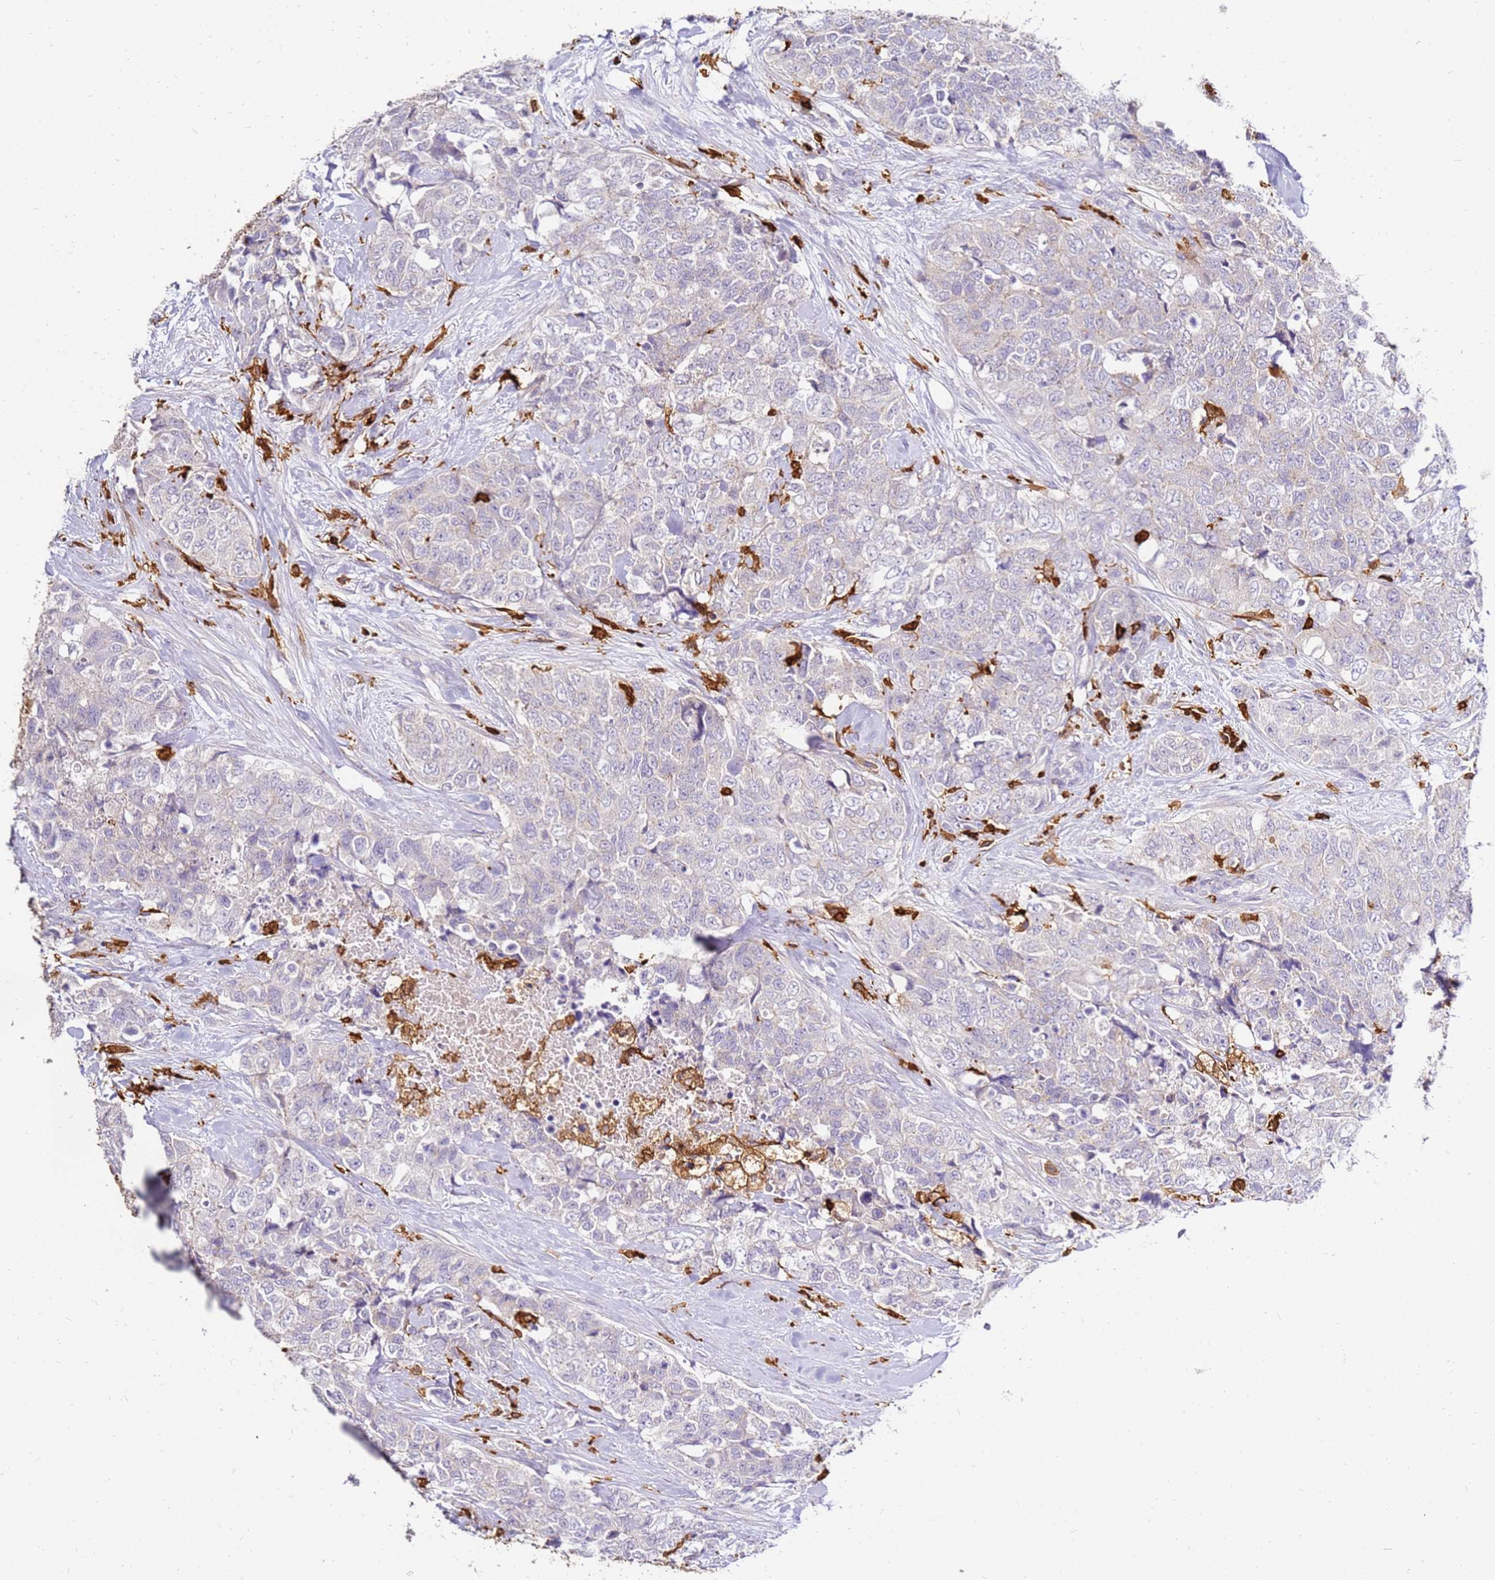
{"staining": {"intensity": "negative", "quantity": "none", "location": "none"}, "tissue": "urothelial cancer", "cell_type": "Tumor cells", "image_type": "cancer", "snomed": [{"axis": "morphology", "description": "Urothelial carcinoma, High grade"}, {"axis": "topography", "description": "Urinary bladder"}], "caption": "Protein analysis of urothelial cancer exhibits no significant positivity in tumor cells.", "gene": "CORO1A", "patient": {"sex": "female", "age": 78}}